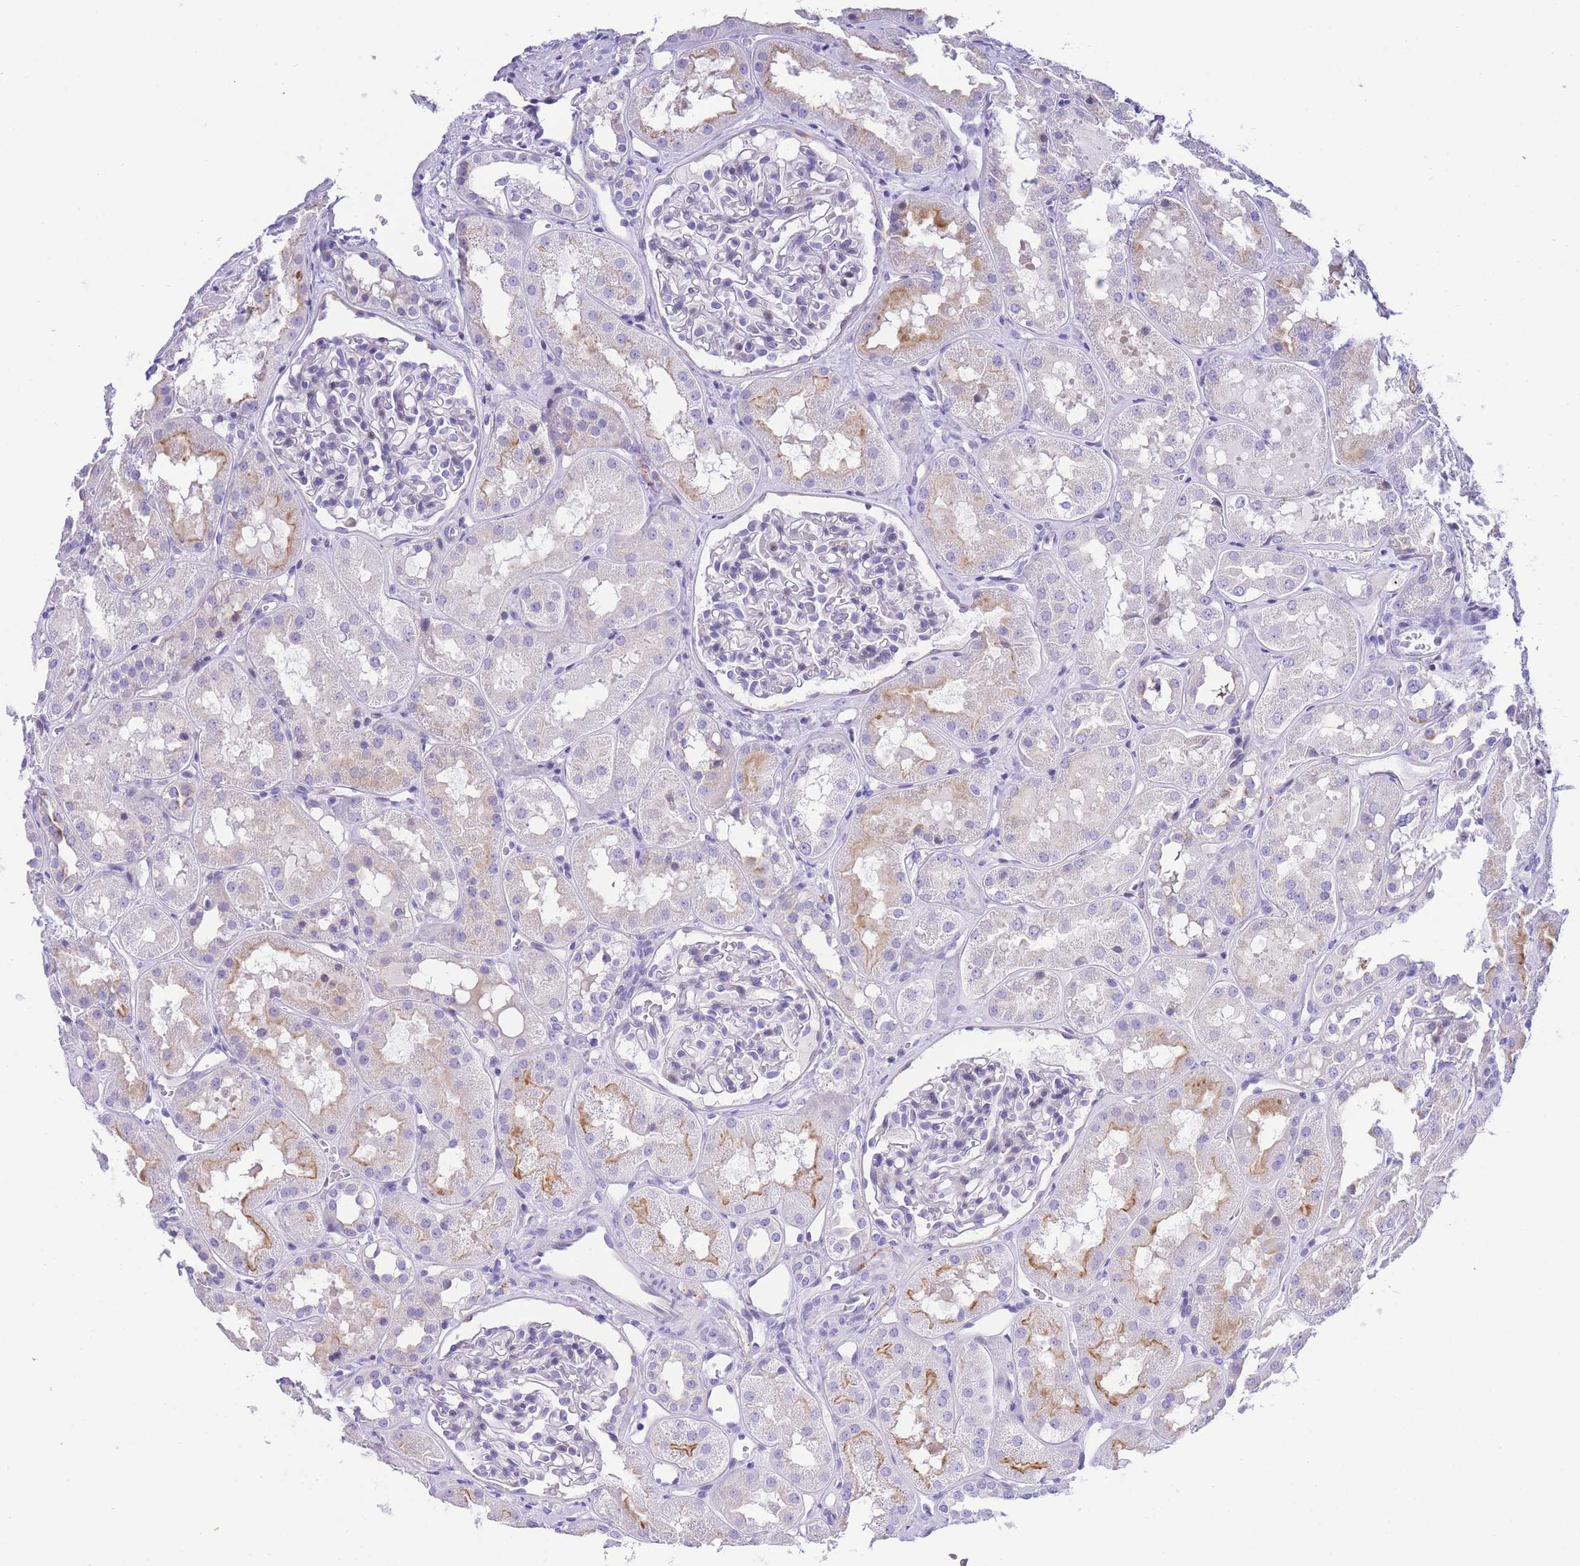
{"staining": {"intensity": "negative", "quantity": "none", "location": "none"}, "tissue": "kidney", "cell_type": "Cells in glomeruli", "image_type": "normal", "snomed": [{"axis": "morphology", "description": "Normal tissue, NOS"}, {"axis": "topography", "description": "Kidney"}], "caption": "The IHC histopathology image has no significant positivity in cells in glomeruli of kidney.", "gene": "TIFAB", "patient": {"sex": "male", "age": 16}}